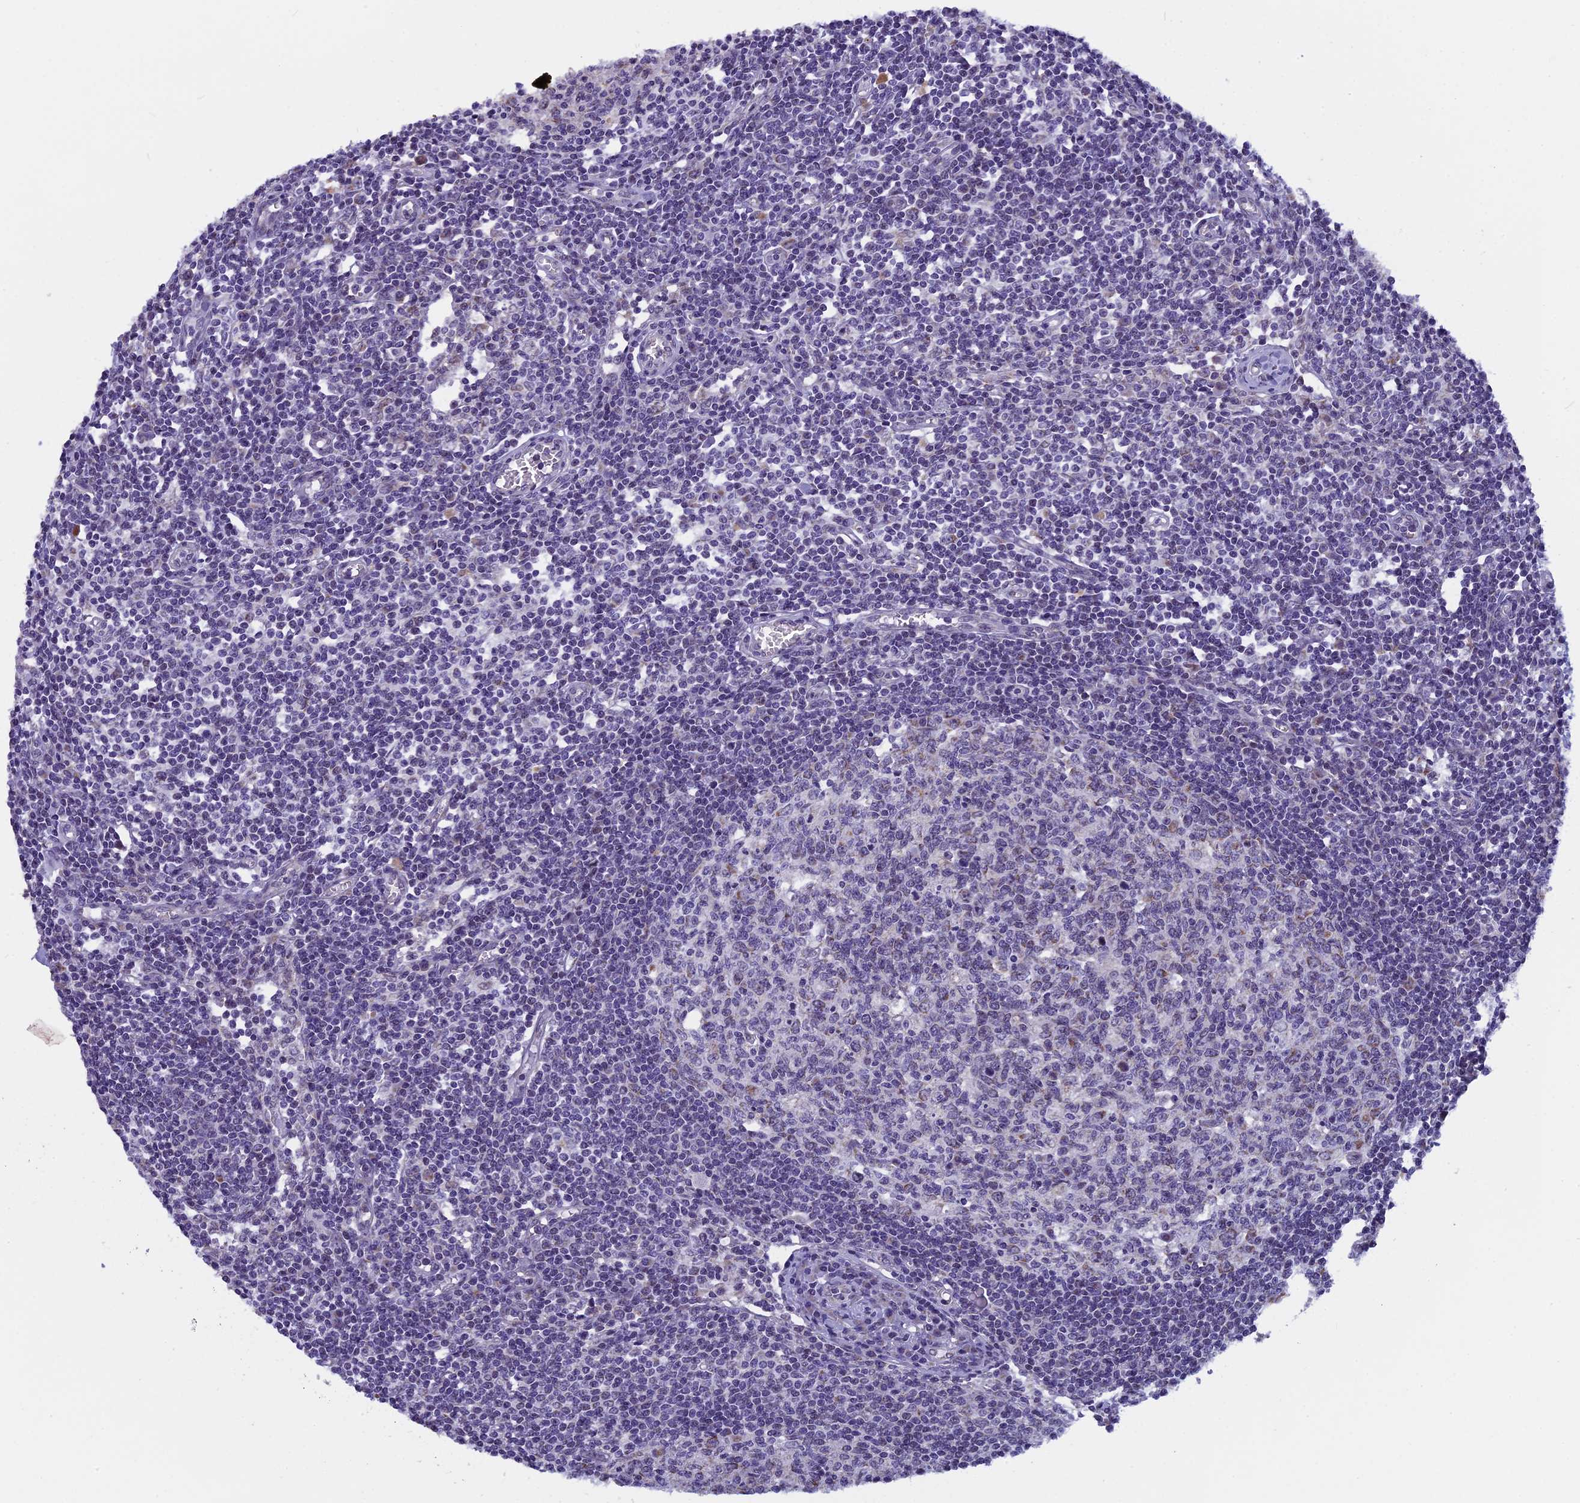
{"staining": {"intensity": "weak", "quantity": "<25%", "location": "cytoplasmic/membranous"}, "tissue": "lymph node", "cell_type": "Germinal center cells", "image_type": "normal", "snomed": [{"axis": "morphology", "description": "Normal tissue, NOS"}, {"axis": "topography", "description": "Lymph node"}], "caption": "Germinal center cells show no significant protein expression in normal lymph node. (DAB IHC with hematoxylin counter stain).", "gene": "ZNF317", "patient": {"sex": "female", "age": 55}}